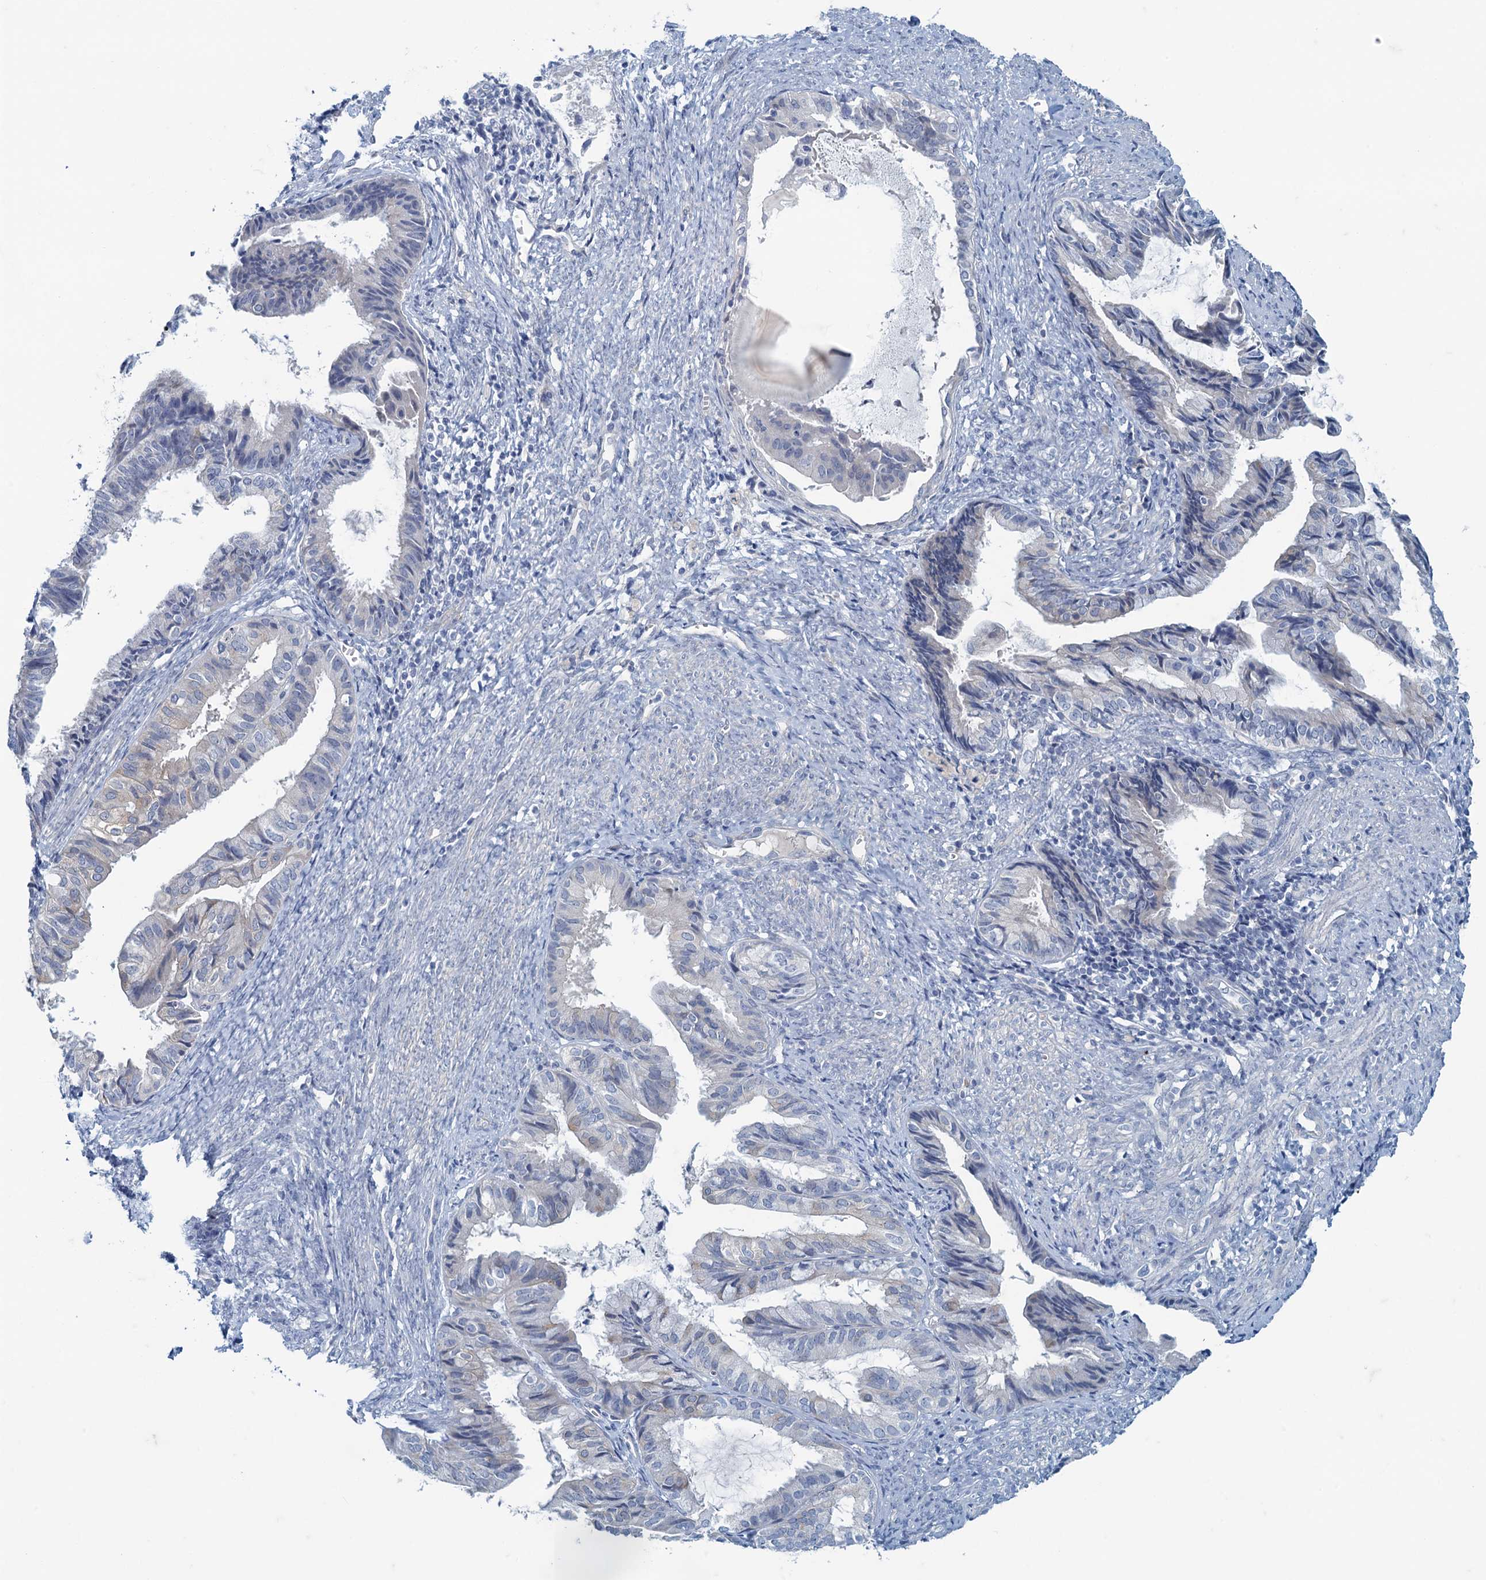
{"staining": {"intensity": "negative", "quantity": "none", "location": "none"}, "tissue": "endometrial cancer", "cell_type": "Tumor cells", "image_type": "cancer", "snomed": [{"axis": "morphology", "description": "Adenocarcinoma, NOS"}, {"axis": "topography", "description": "Endometrium"}], "caption": "IHC of human adenocarcinoma (endometrial) displays no expression in tumor cells.", "gene": "MAP1LC3A", "patient": {"sex": "female", "age": 86}}